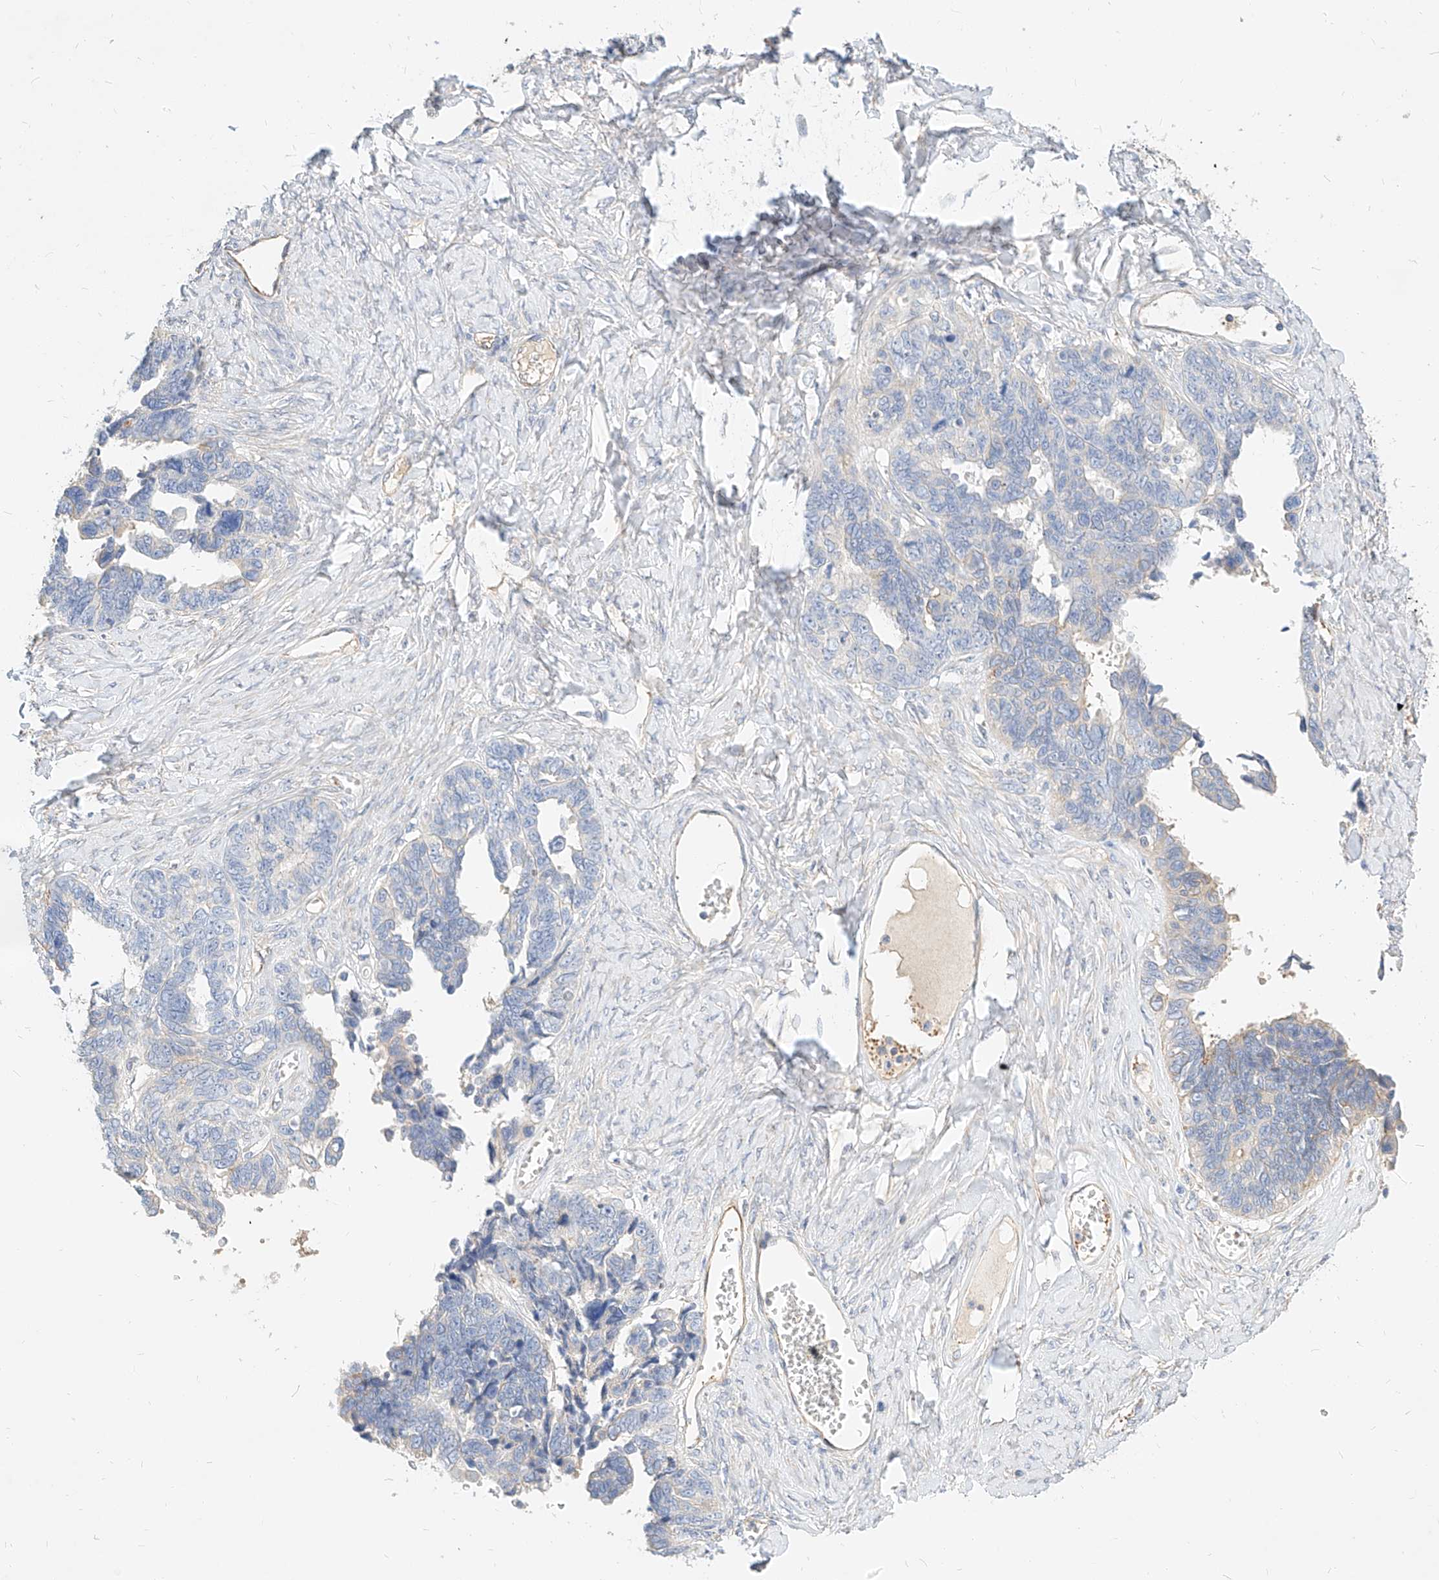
{"staining": {"intensity": "negative", "quantity": "none", "location": "none"}, "tissue": "ovarian cancer", "cell_type": "Tumor cells", "image_type": "cancer", "snomed": [{"axis": "morphology", "description": "Cystadenocarcinoma, serous, NOS"}, {"axis": "topography", "description": "Ovary"}], "caption": "Tumor cells are negative for brown protein staining in serous cystadenocarcinoma (ovarian).", "gene": "KCNH5", "patient": {"sex": "female", "age": 79}}